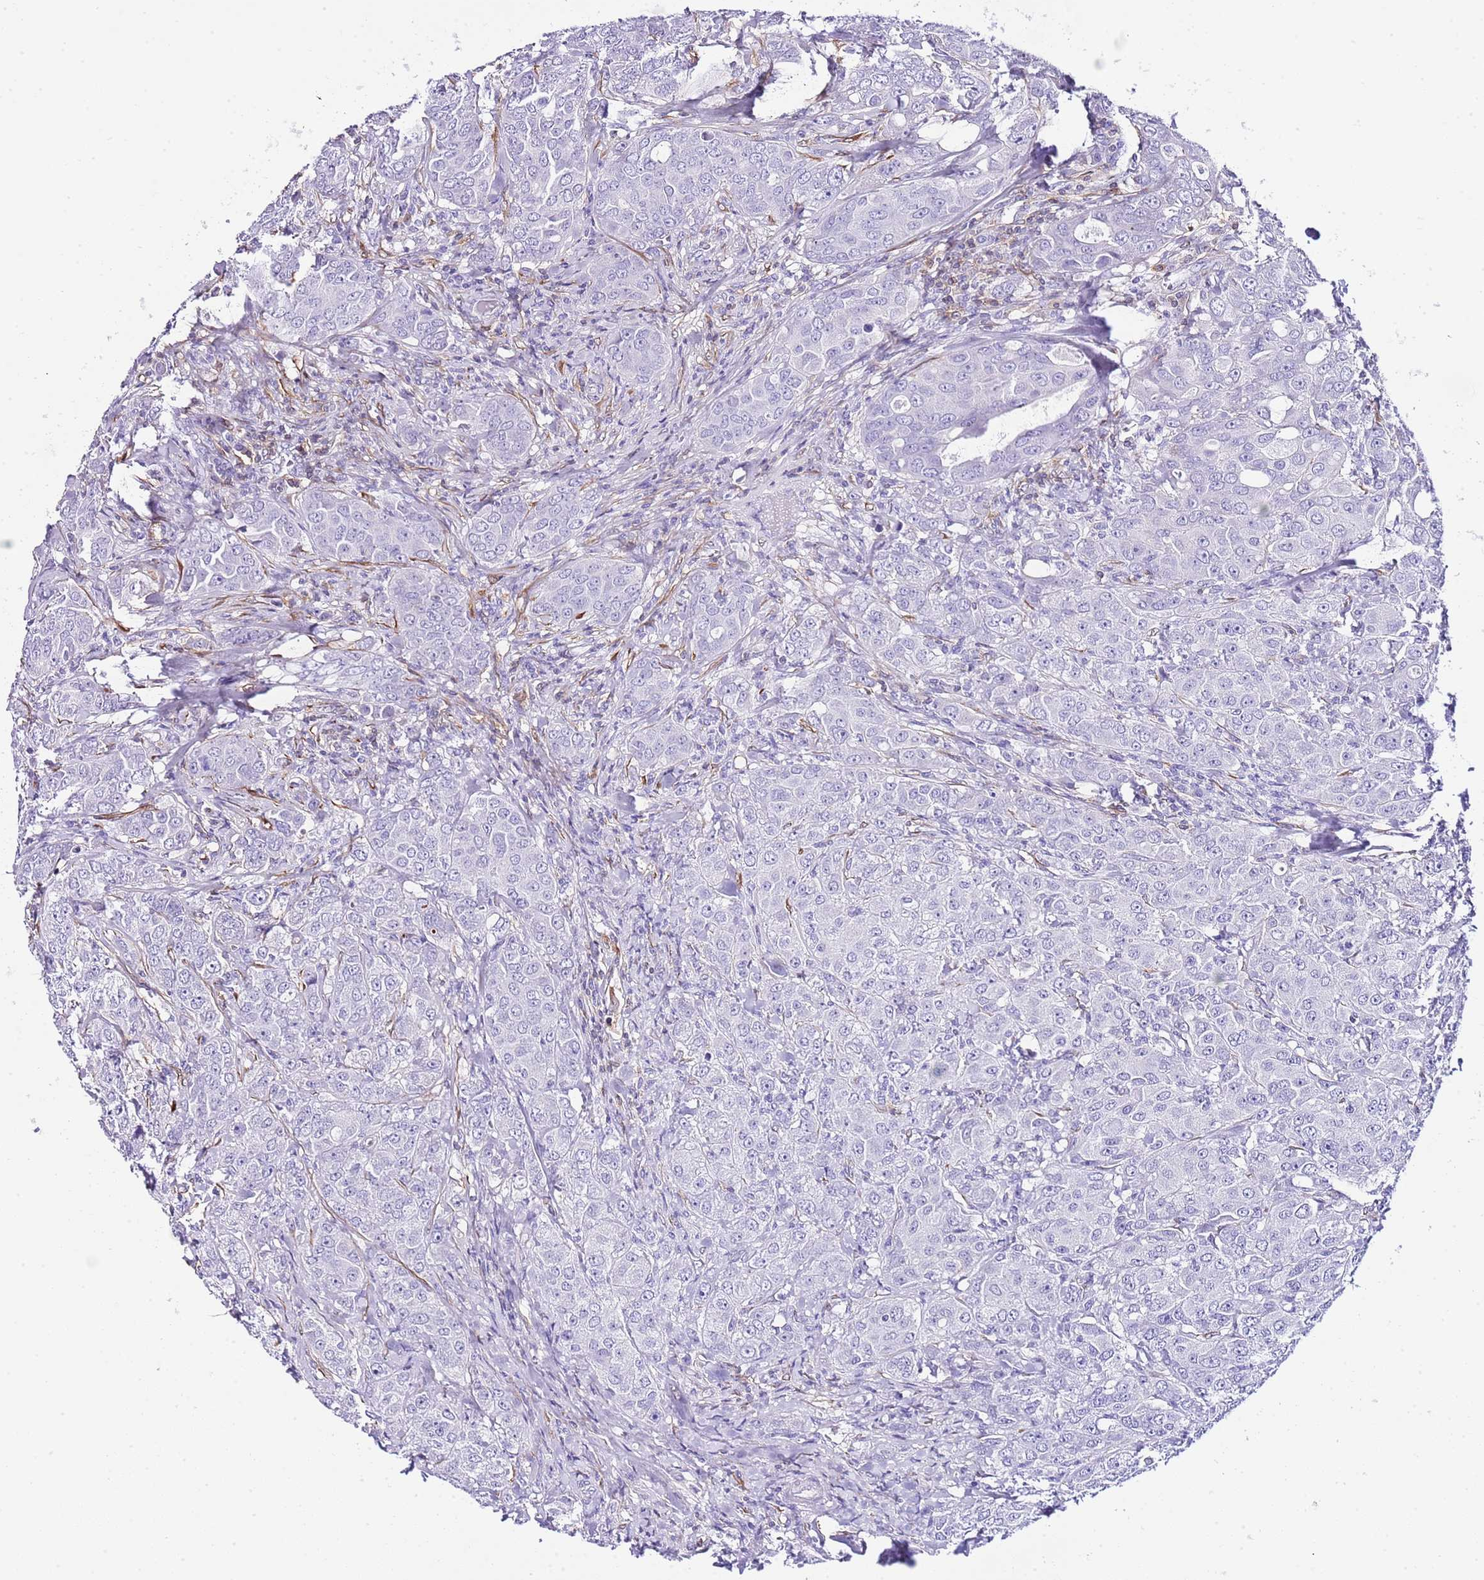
{"staining": {"intensity": "negative", "quantity": "none", "location": "none"}, "tissue": "breast cancer", "cell_type": "Tumor cells", "image_type": "cancer", "snomed": [{"axis": "morphology", "description": "Duct carcinoma"}, {"axis": "topography", "description": "Breast"}], "caption": "This is an IHC histopathology image of breast cancer (intraductal carcinoma). There is no positivity in tumor cells.", "gene": "CNN2", "patient": {"sex": "female", "age": 43}}